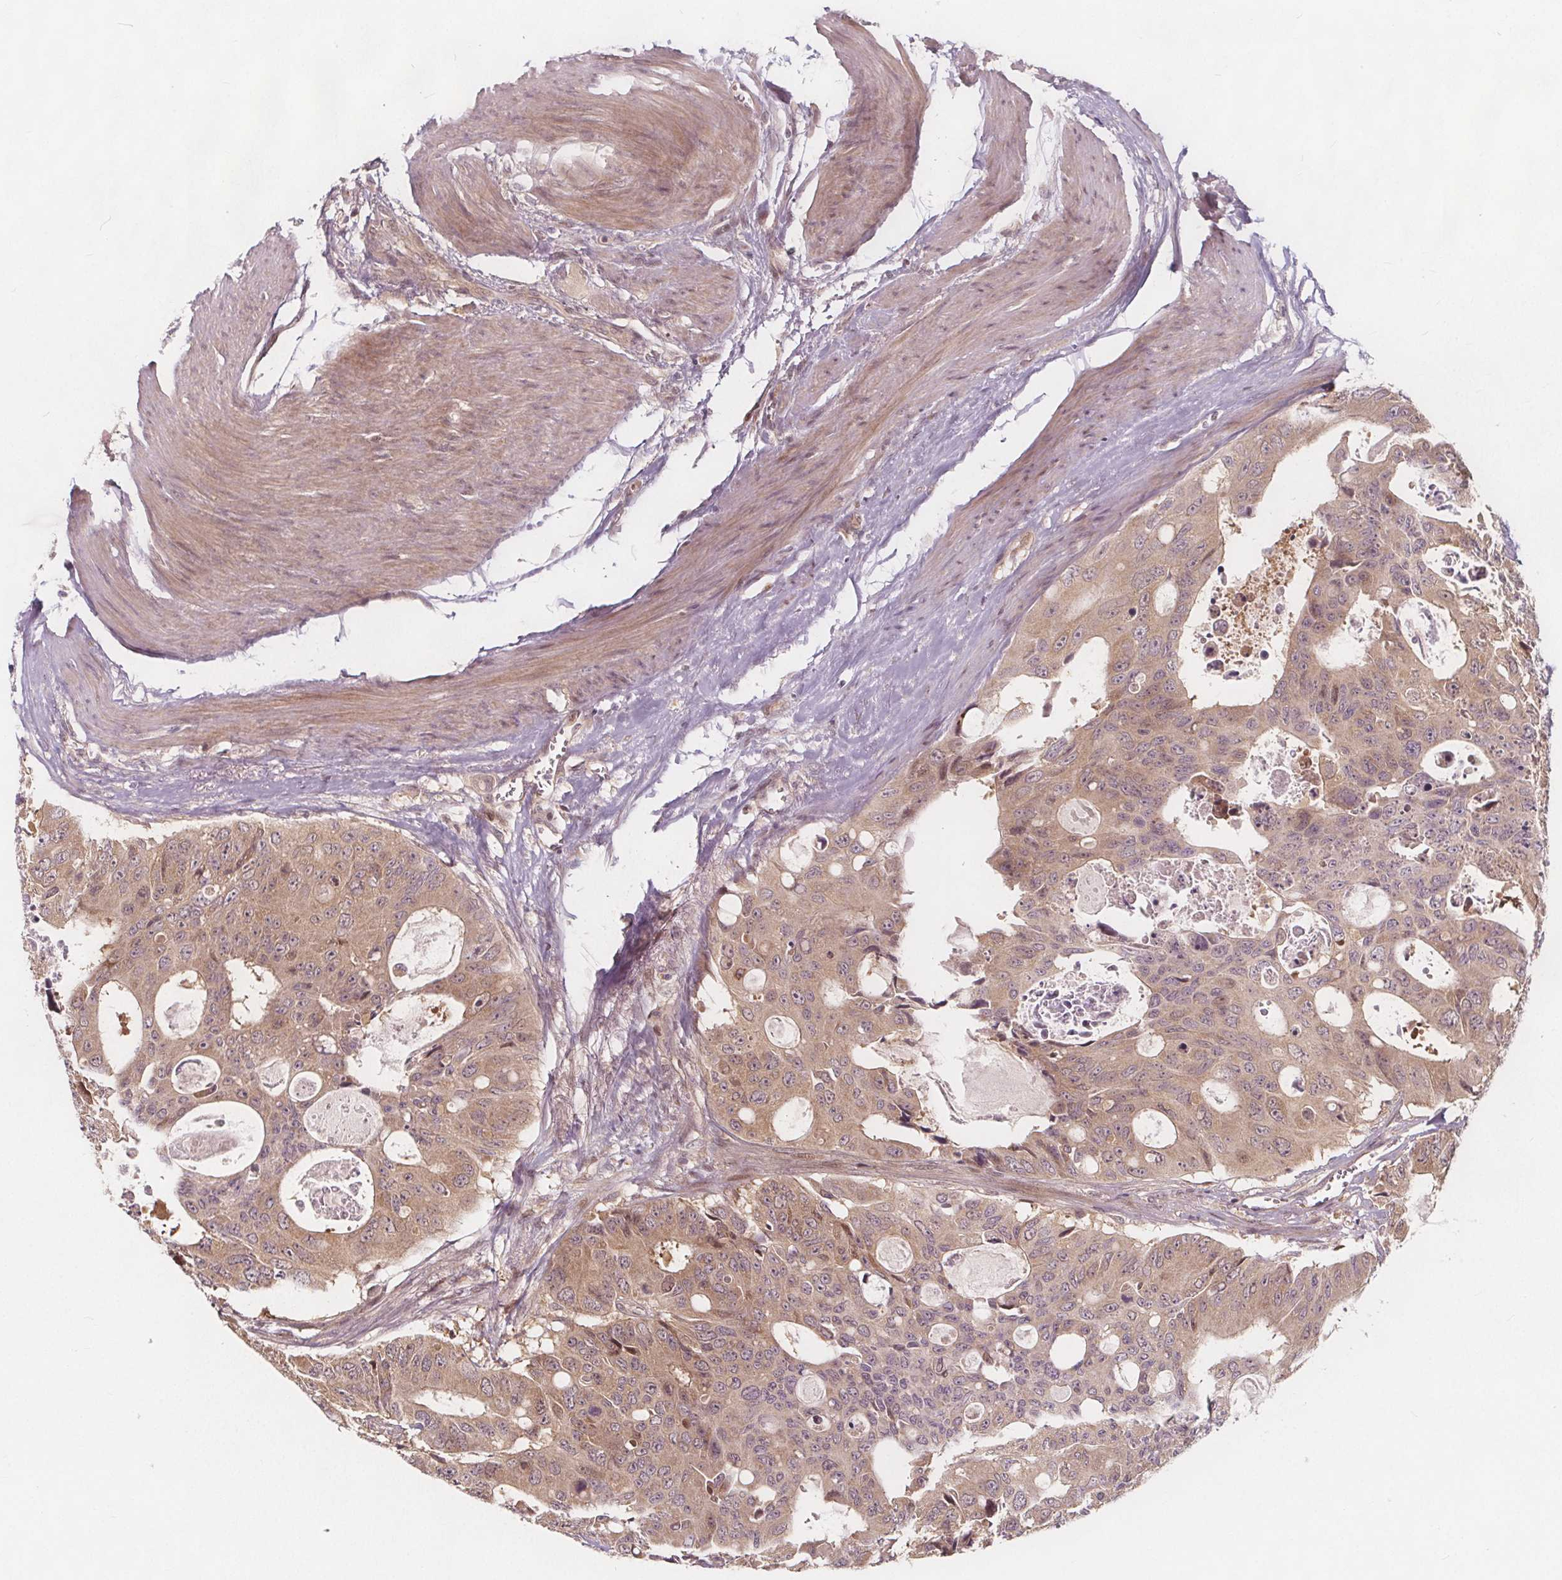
{"staining": {"intensity": "weak", "quantity": ">75%", "location": "cytoplasmic/membranous,nuclear"}, "tissue": "colorectal cancer", "cell_type": "Tumor cells", "image_type": "cancer", "snomed": [{"axis": "morphology", "description": "Adenocarcinoma, NOS"}, {"axis": "topography", "description": "Rectum"}], "caption": "Brown immunohistochemical staining in human colorectal cancer displays weak cytoplasmic/membranous and nuclear positivity in about >75% of tumor cells.", "gene": "AKT1S1", "patient": {"sex": "male", "age": 76}}